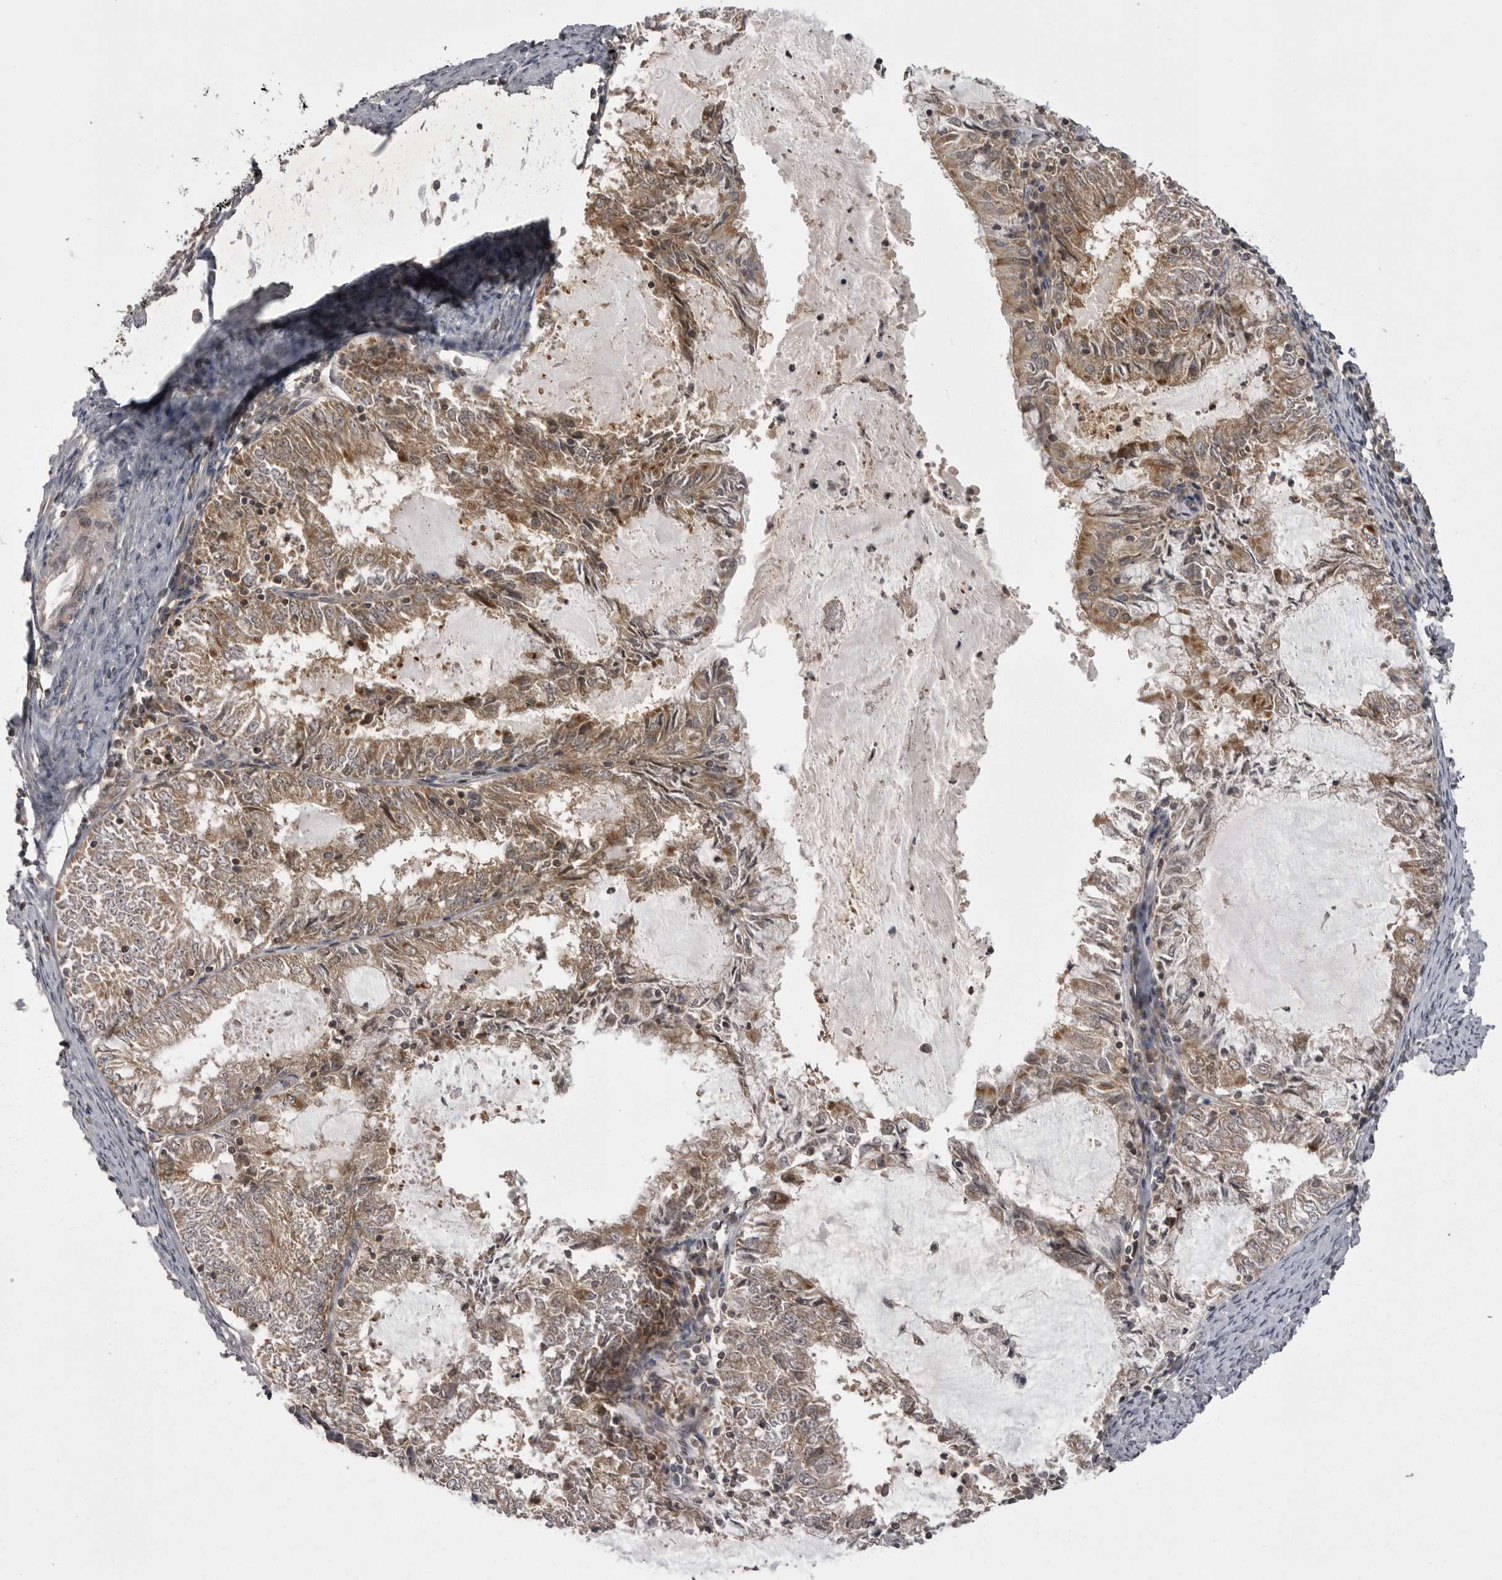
{"staining": {"intensity": "weak", "quantity": ">75%", "location": "cytoplasmic/membranous"}, "tissue": "endometrial cancer", "cell_type": "Tumor cells", "image_type": "cancer", "snomed": [{"axis": "morphology", "description": "Adenocarcinoma, NOS"}, {"axis": "topography", "description": "Endometrium"}], "caption": "Protein analysis of endometrial cancer (adenocarcinoma) tissue exhibits weak cytoplasmic/membranous positivity in about >75% of tumor cells. (Brightfield microscopy of DAB IHC at high magnification).", "gene": "STK24", "patient": {"sex": "female", "age": 57}}